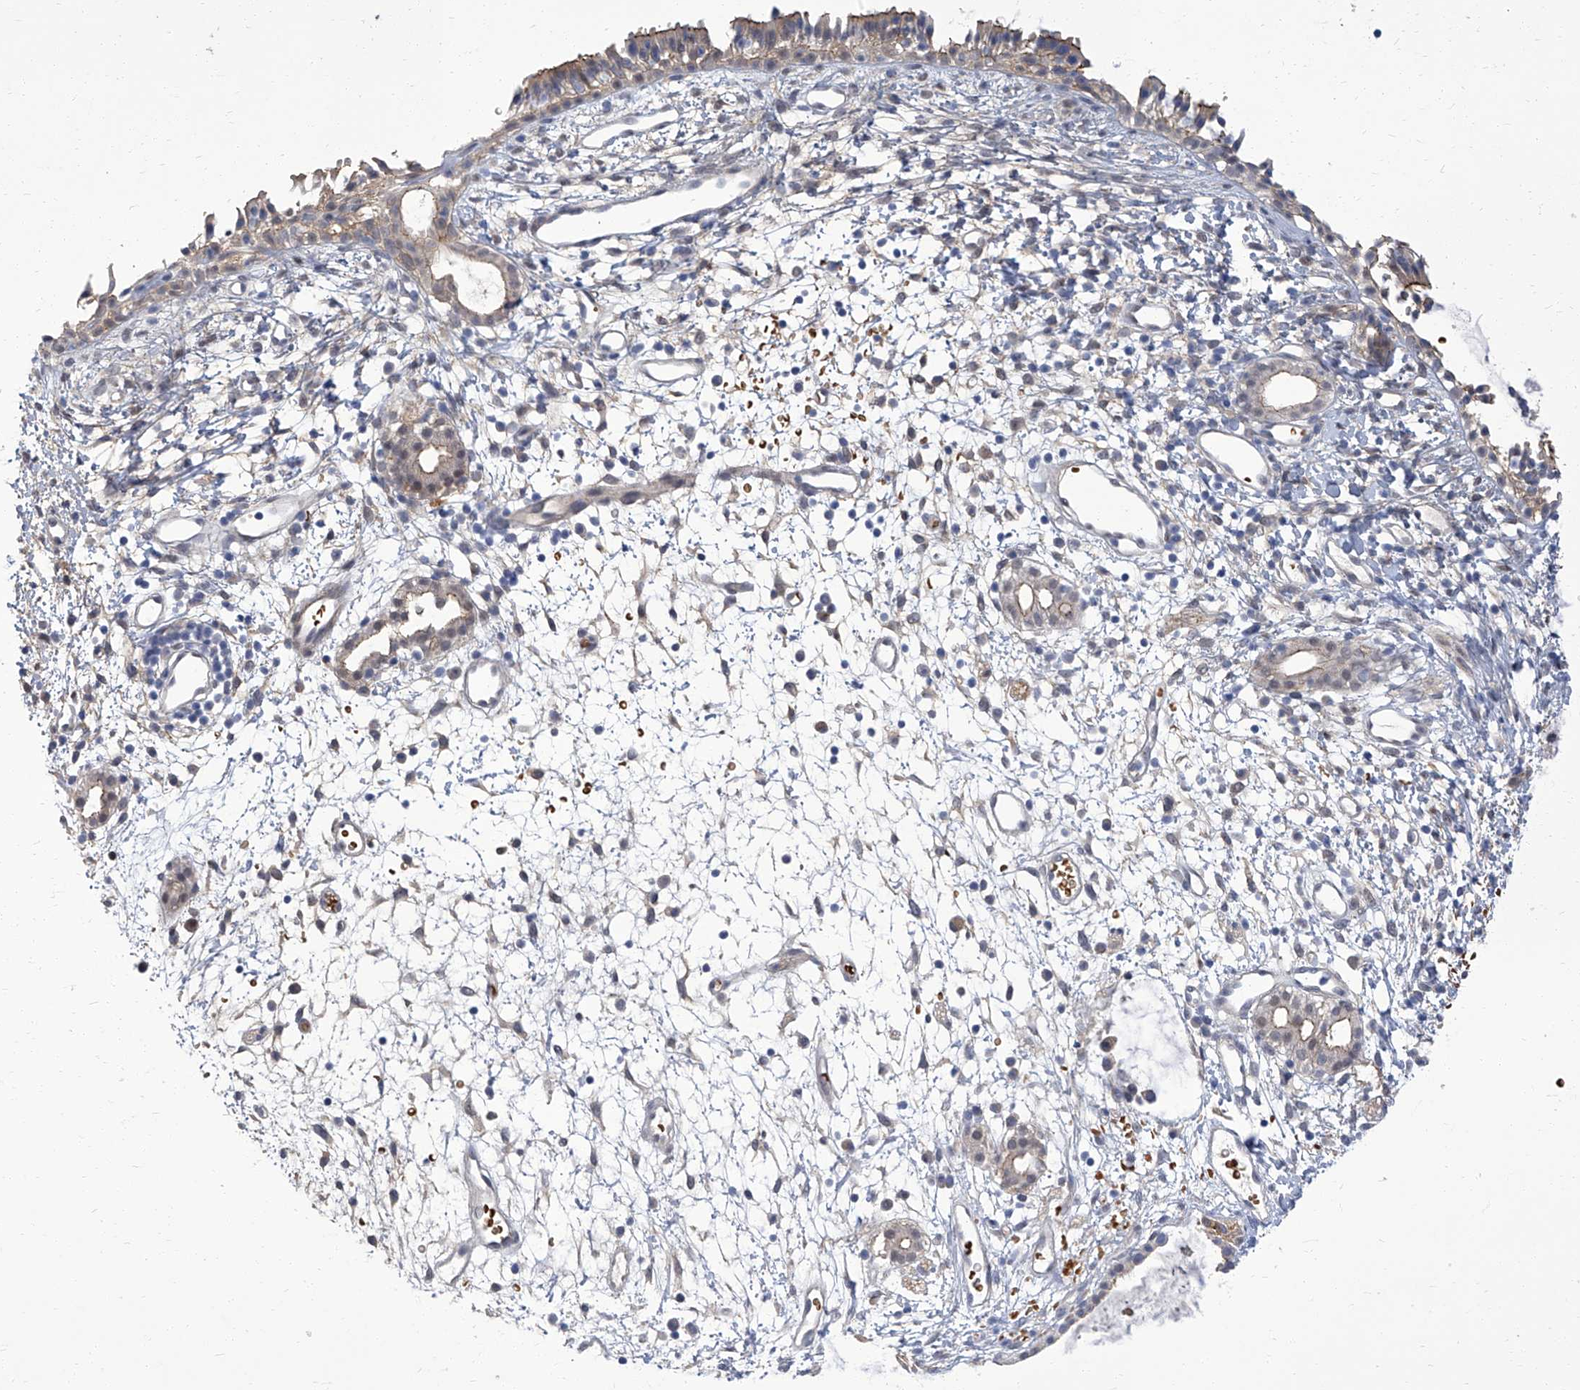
{"staining": {"intensity": "moderate", "quantity": "25%-75%", "location": "cytoplasmic/membranous"}, "tissue": "nasopharynx", "cell_type": "Respiratory epithelial cells", "image_type": "normal", "snomed": [{"axis": "morphology", "description": "Normal tissue, NOS"}, {"axis": "topography", "description": "Nasopharynx"}], "caption": "Immunohistochemical staining of normal human nasopharynx displays moderate cytoplasmic/membranous protein staining in approximately 25%-75% of respiratory epithelial cells. (Stains: DAB (3,3'-diaminobenzidine) in brown, nuclei in blue, Microscopy: brightfield microscopy at high magnification).", "gene": "PARD3", "patient": {"sex": "male", "age": 22}}